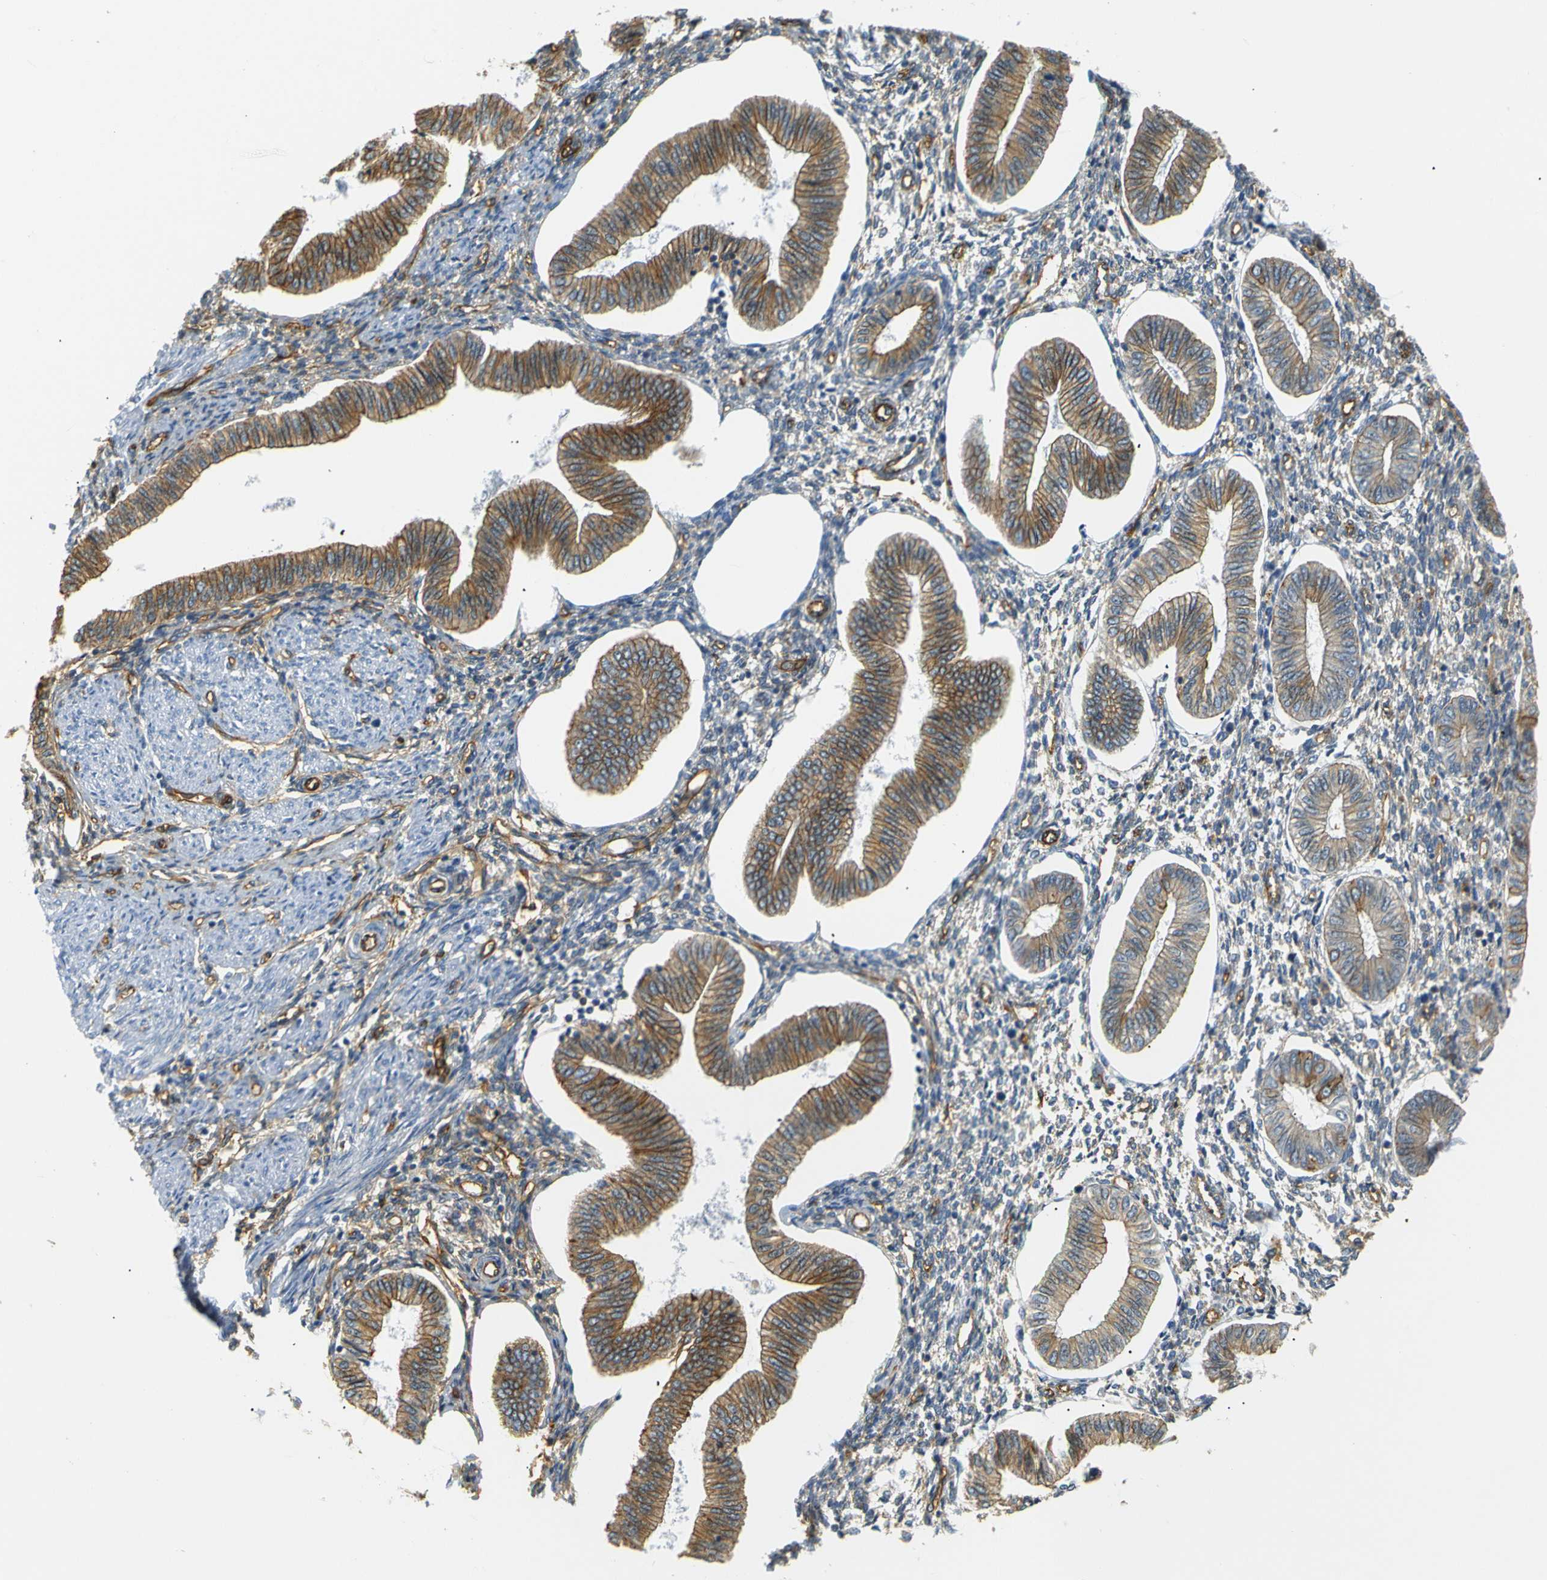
{"staining": {"intensity": "weak", "quantity": "<25%", "location": "cytoplasmic/membranous"}, "tissue": "endometrium", "cell_type": "Cells in endometrial stroma", "image_type": "normal", "snomed": [{"axis": "morphology", "description": "Normal tissue, NOS"}, {"axis": "topography", "description": "Endometrium"}], "caption": "Benign endometrium was stained to show a protein in brown. There is no significant expression in cells in endometrial stroma. (DAB (3,3'-diaminobenzidine) IHC with hematoxylin counter stain).", "gene": "SPTBN1", "patient": {"sex": "female", "age": 50}}